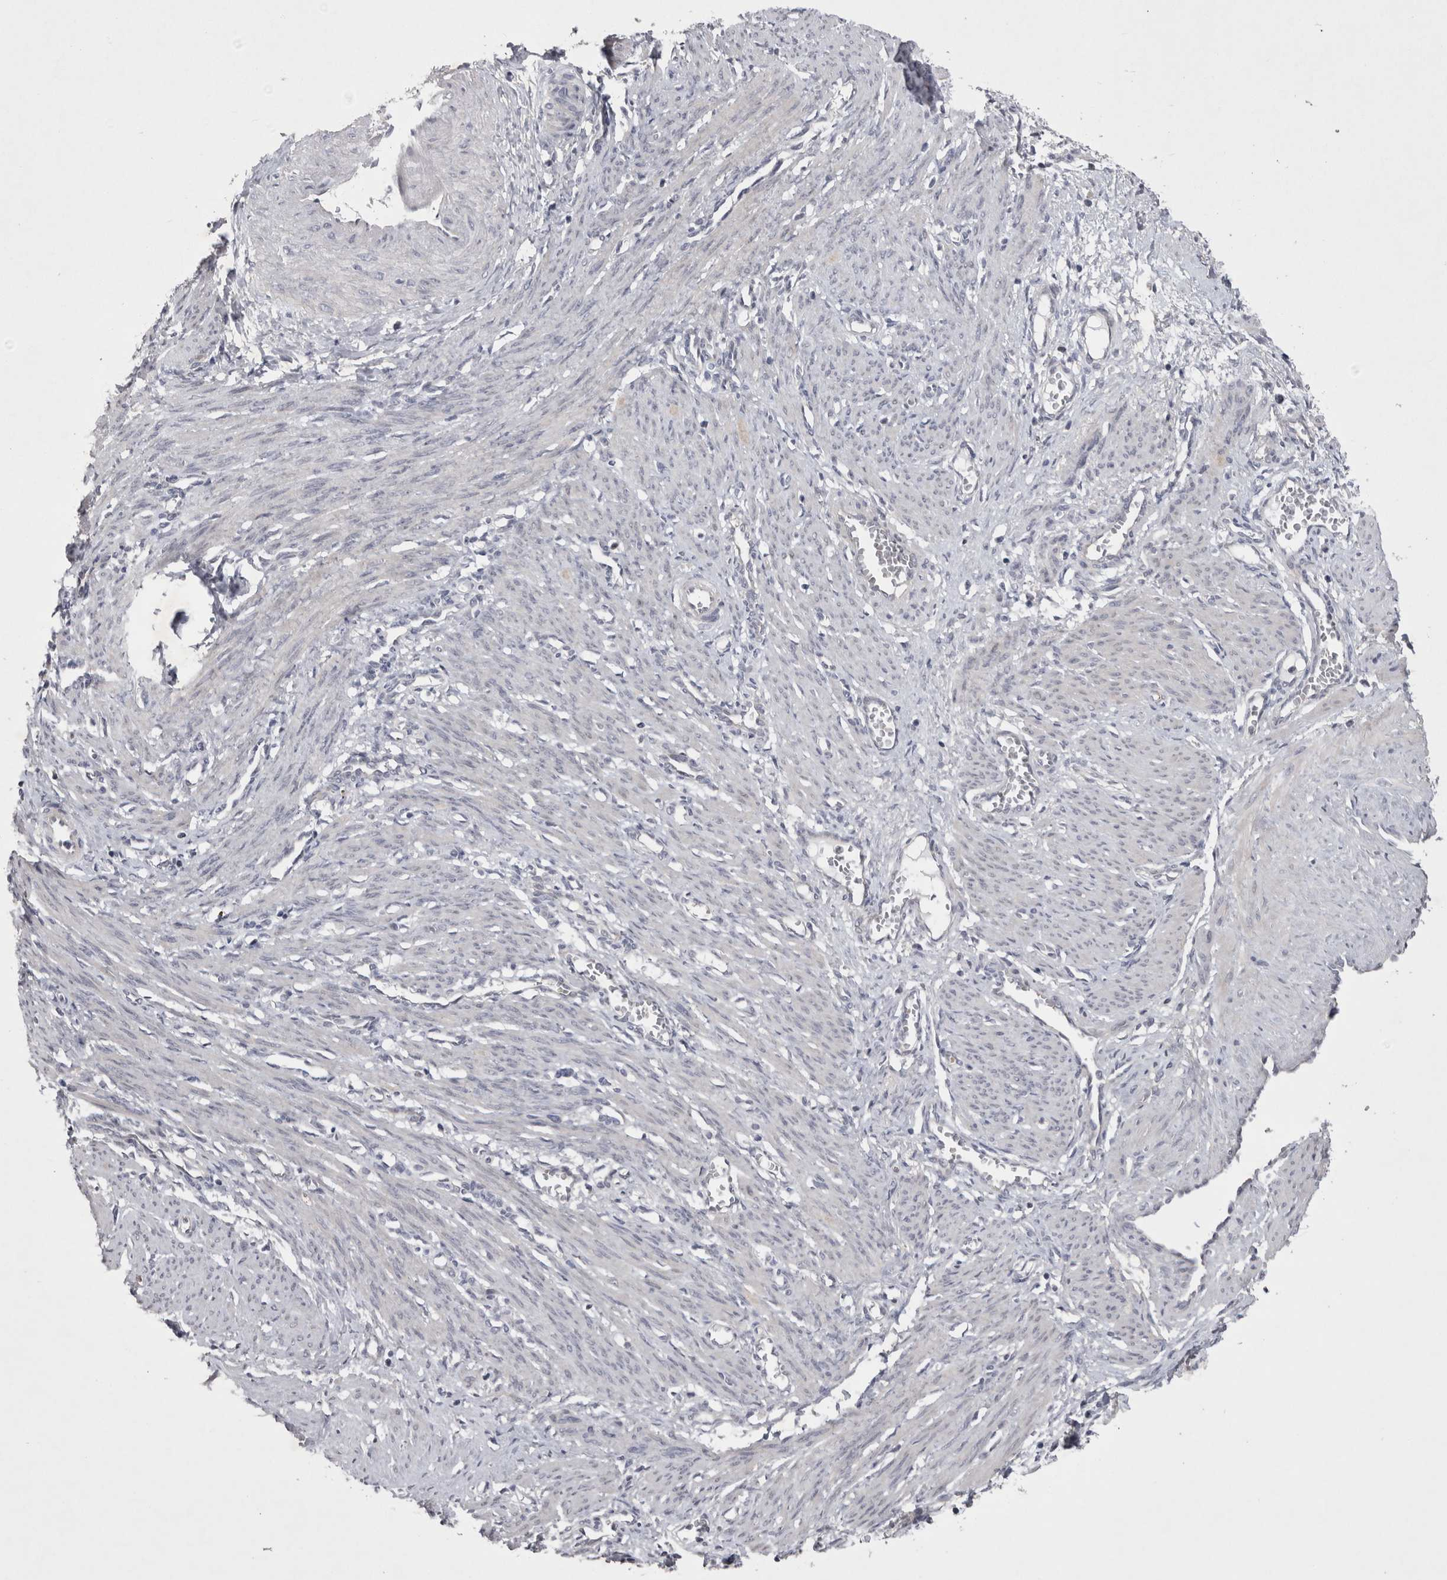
{"staining": {"intensity": "negative", "quantity": "none", "location": "none"}, "tissue": "smooth muscle", "cell_type": "Smooth muscle cells", "image_type": "normal", "snomed": [{"axis": "morphology", "description": "Normal tissue, NOS"}, {"axis": "topography", "description": "Endometrium"}], "caption": "Immunohistochemistry (IHC) photomicrograph of unremarkable smooth muscle stained for a protein (brown), which exhibits no expression in smooth muscle cells.", "gene": "IFI44", "patient": {"sex": "female", "age": 33}}